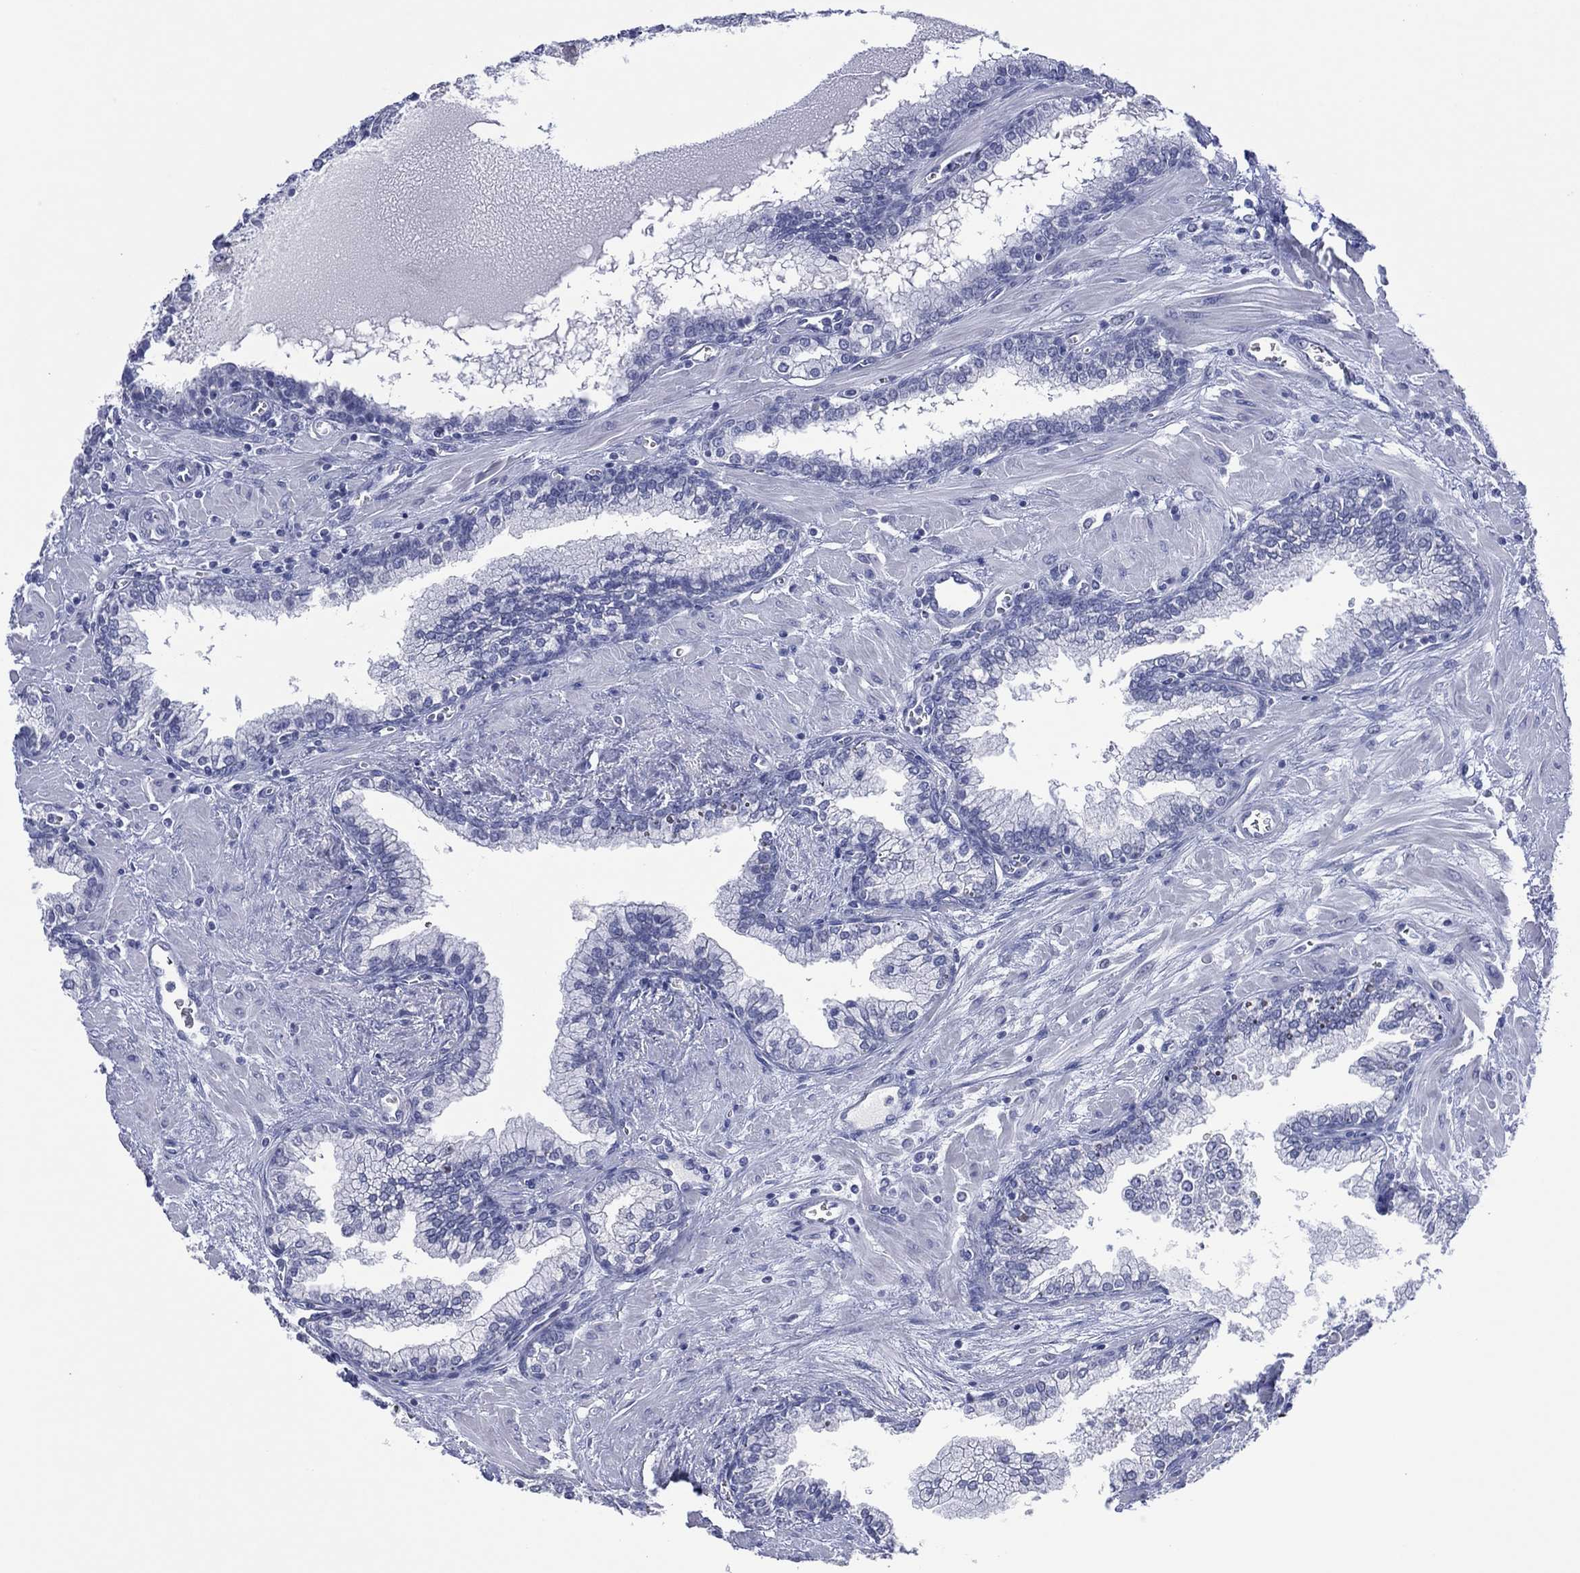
{"staining": {"intensity": "negative", "quantity": "none", "location": "none"}, "tissue": "prostate cancer", "cell_type": "Tumor cells", "image_type": "cancer", "snomed": [{"axis": "morphology", "description": "Adenocarcinoma, NOS"}, {"axis": "topography", "description": "Prostate and seminal vesicle, NOS"}, {"axis": "topography", "description": "Prostate"}], "caption": "A histopathology image of human prostate cancer is negative for staining in tumor cells.", "gene": "UTF1", "patient": {"sex": "male", "age": 62}}